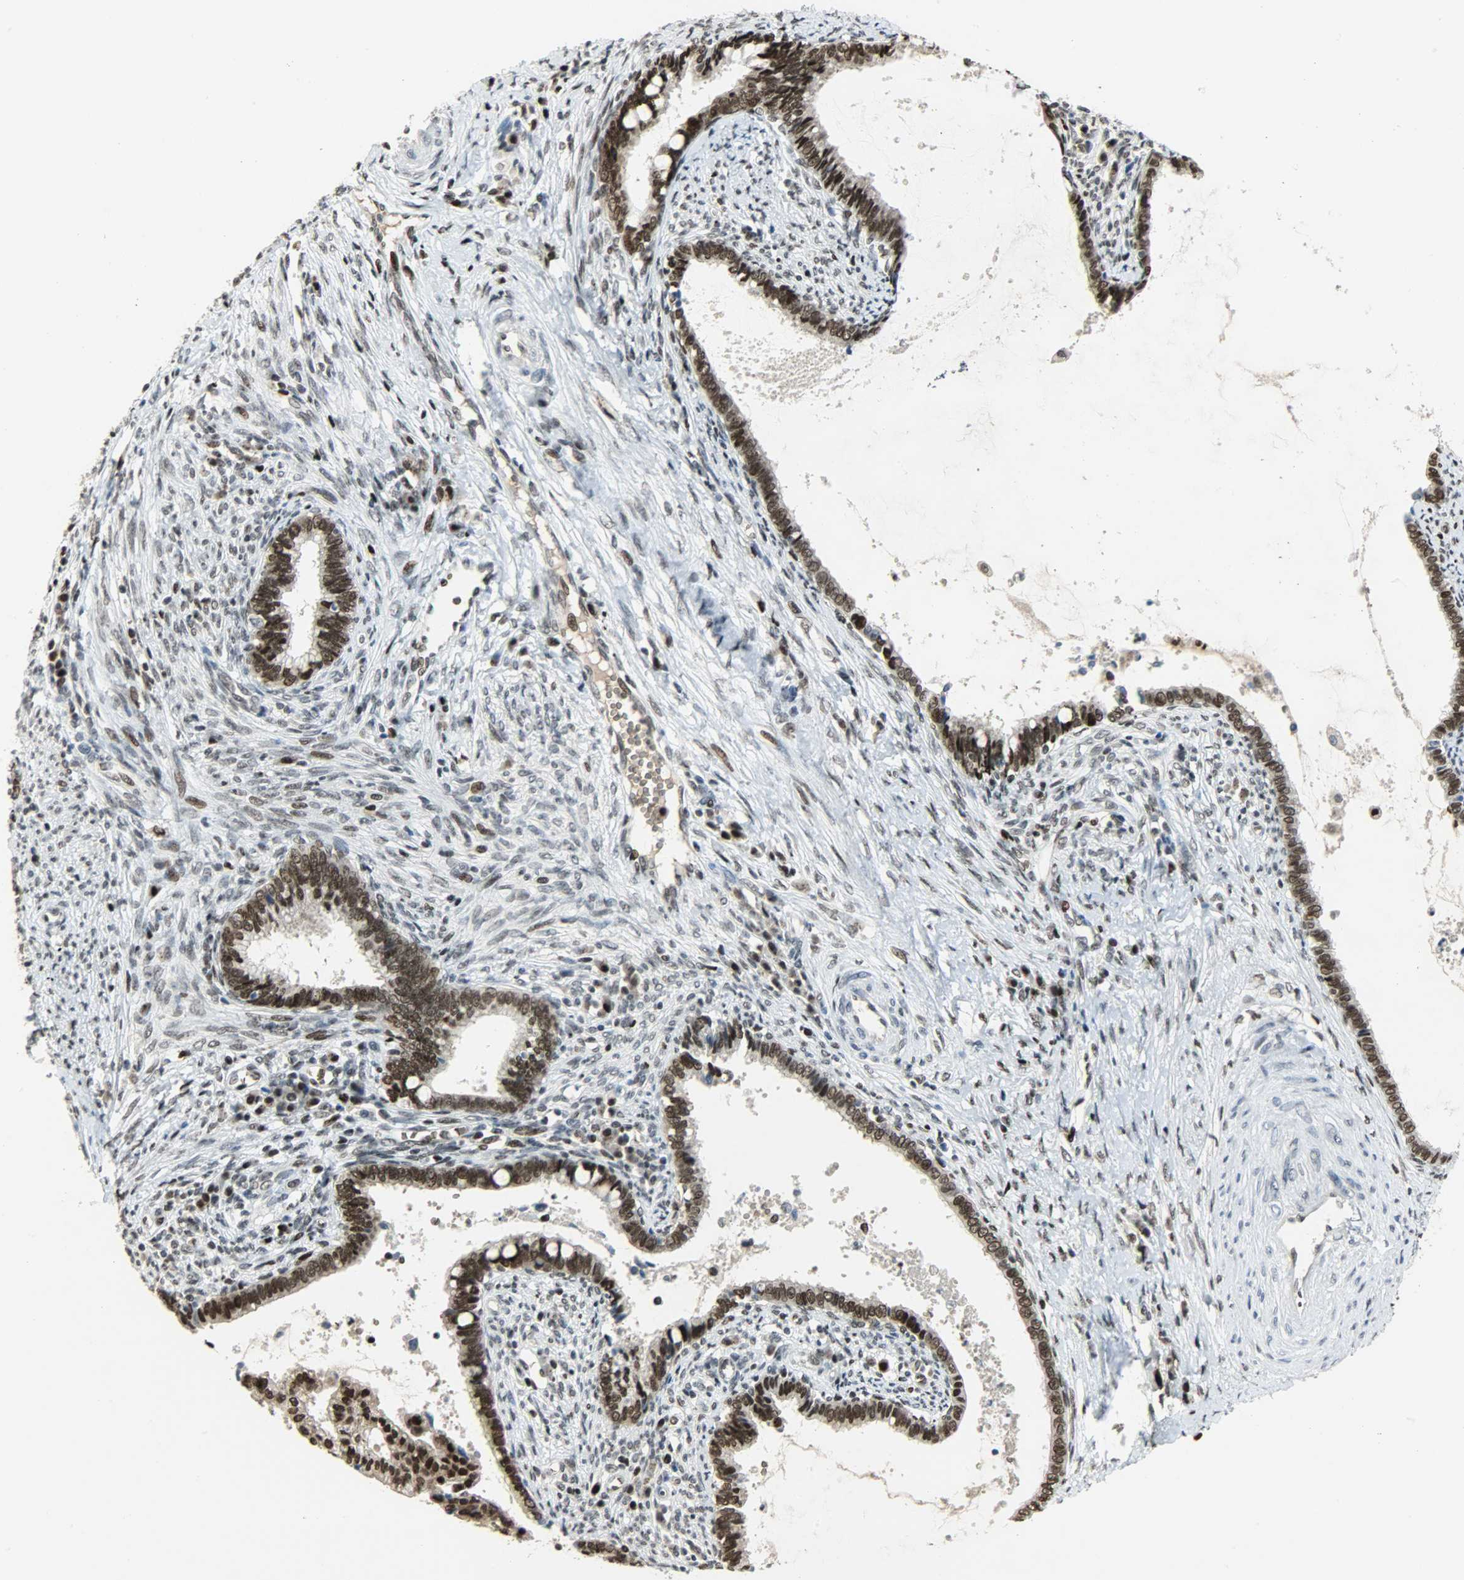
{"staining": {"intensity": "strong", "quantity": ">75%", "location": "nuclear"}, "tissue": "cervical cancer", "cell_type": "Tumor cells", "image_type": "cancer", "snomed": [{"axis": "morphology", "description": "Adenocarcinoma, NOS"}, {"axis": "topography", "description": "Cervix"}], "caption": "Adenocarcinoma (cervical) tissue displays strong nuclear expression in about >75% of tumor cells, visualized by immunohistochemistry.", "gene": "SNAI1", "patient": {"sex": "female", "age": 44}}